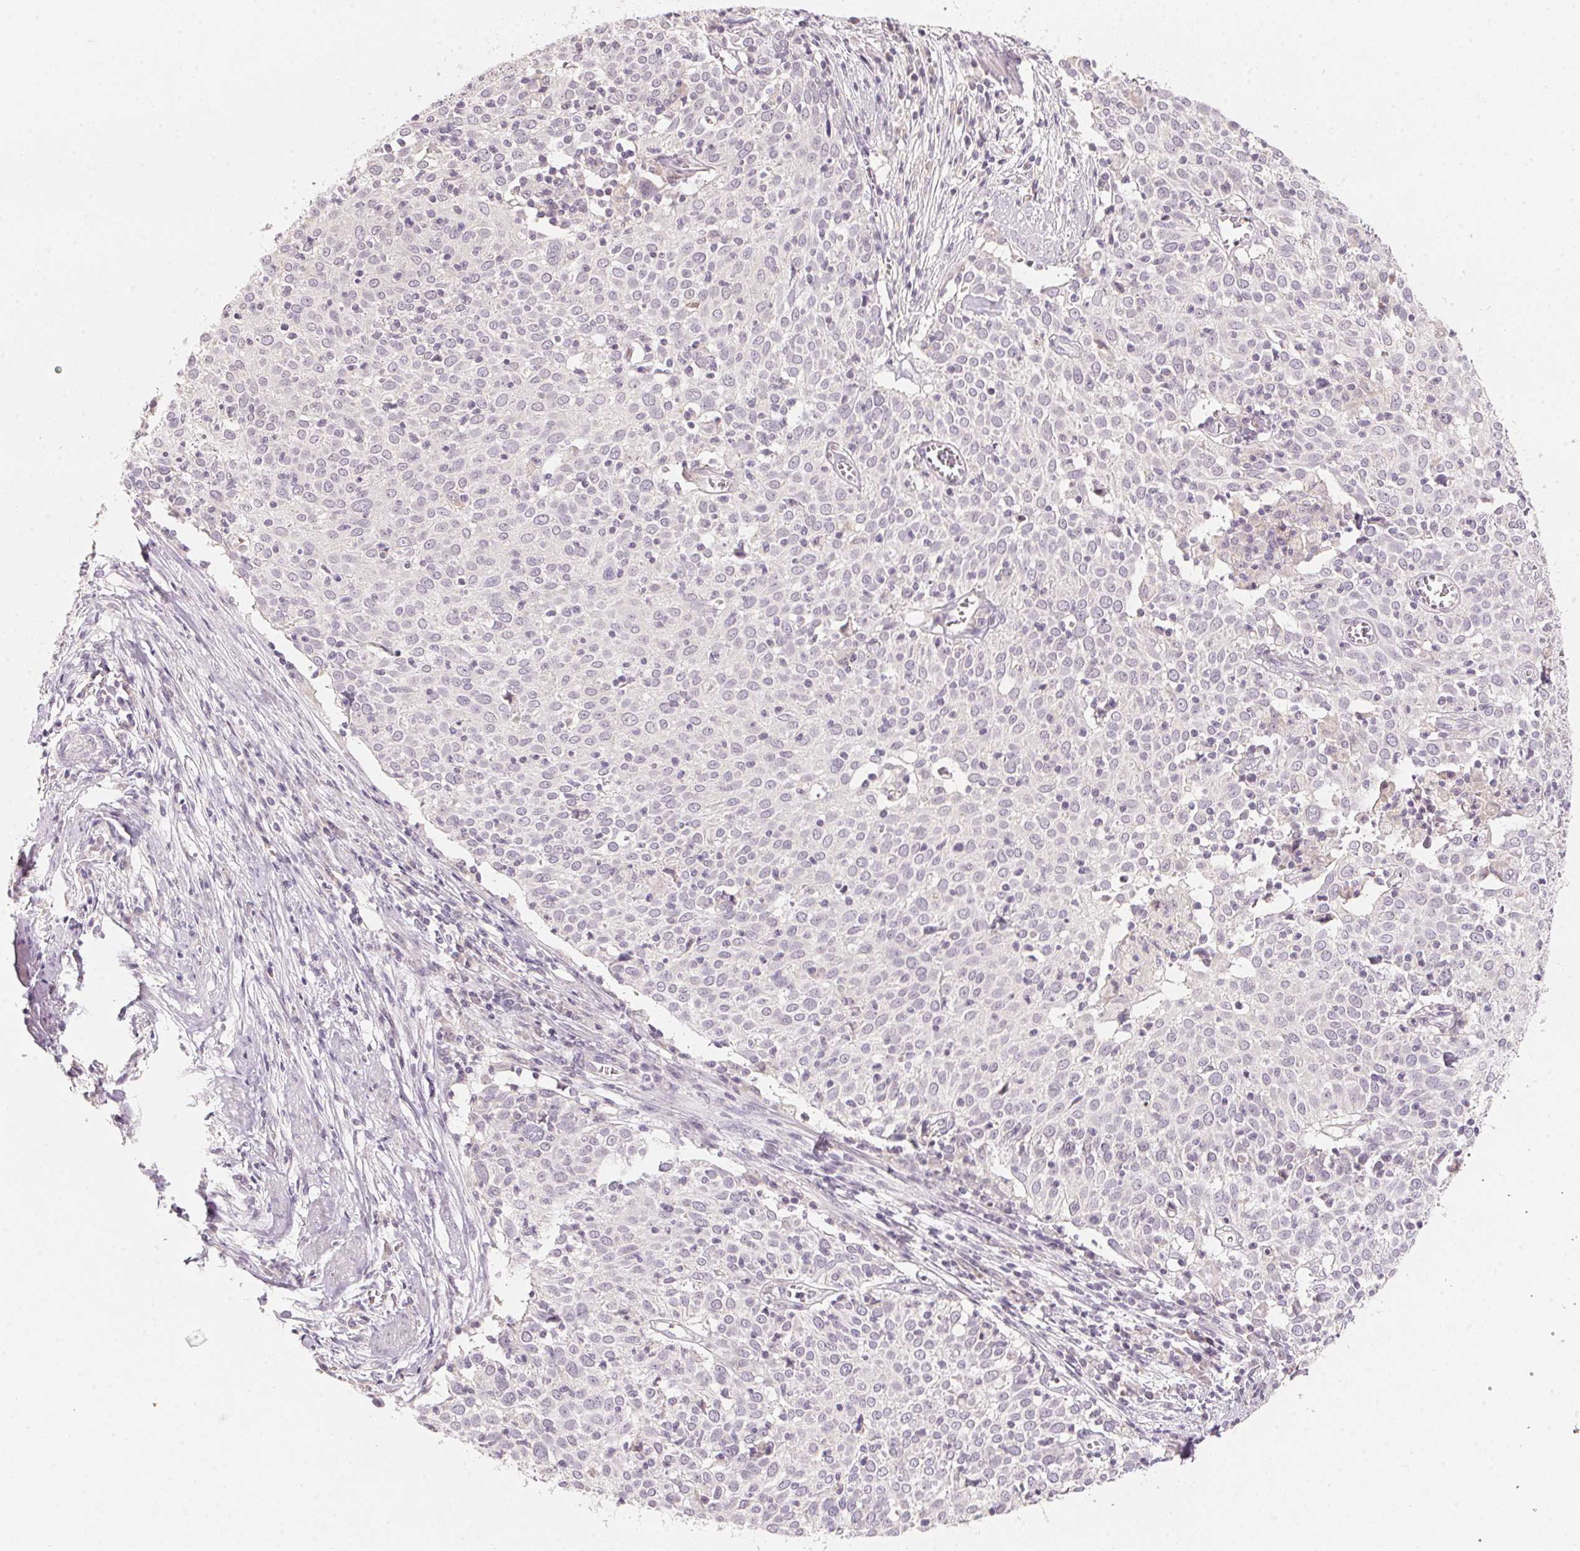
{"staining": {"intensity": "negative", "quantity": "none", "location": "none"}, "tissue": "cervical cancer", "cell_type": "Tumor cells", "image_type": "cancer", "snomed": [{"axis": "morphology", "description": "Squamous cell carcinoma, NOS"}, {"axis": "topography", "description": "Cervix"}], "caption": "Cervical cancer (squamous cell carcinoma) was stained to show a protein in brown. There is no significant staining in tumor cells. The staining was performed using DAB to visualize the protein expression in brown, while the nuclei were stained in blue with hematoxylin (Magnification: 20x).", "gene": "ANKRD31", "patient": {"sex": "female", "age": 39}}